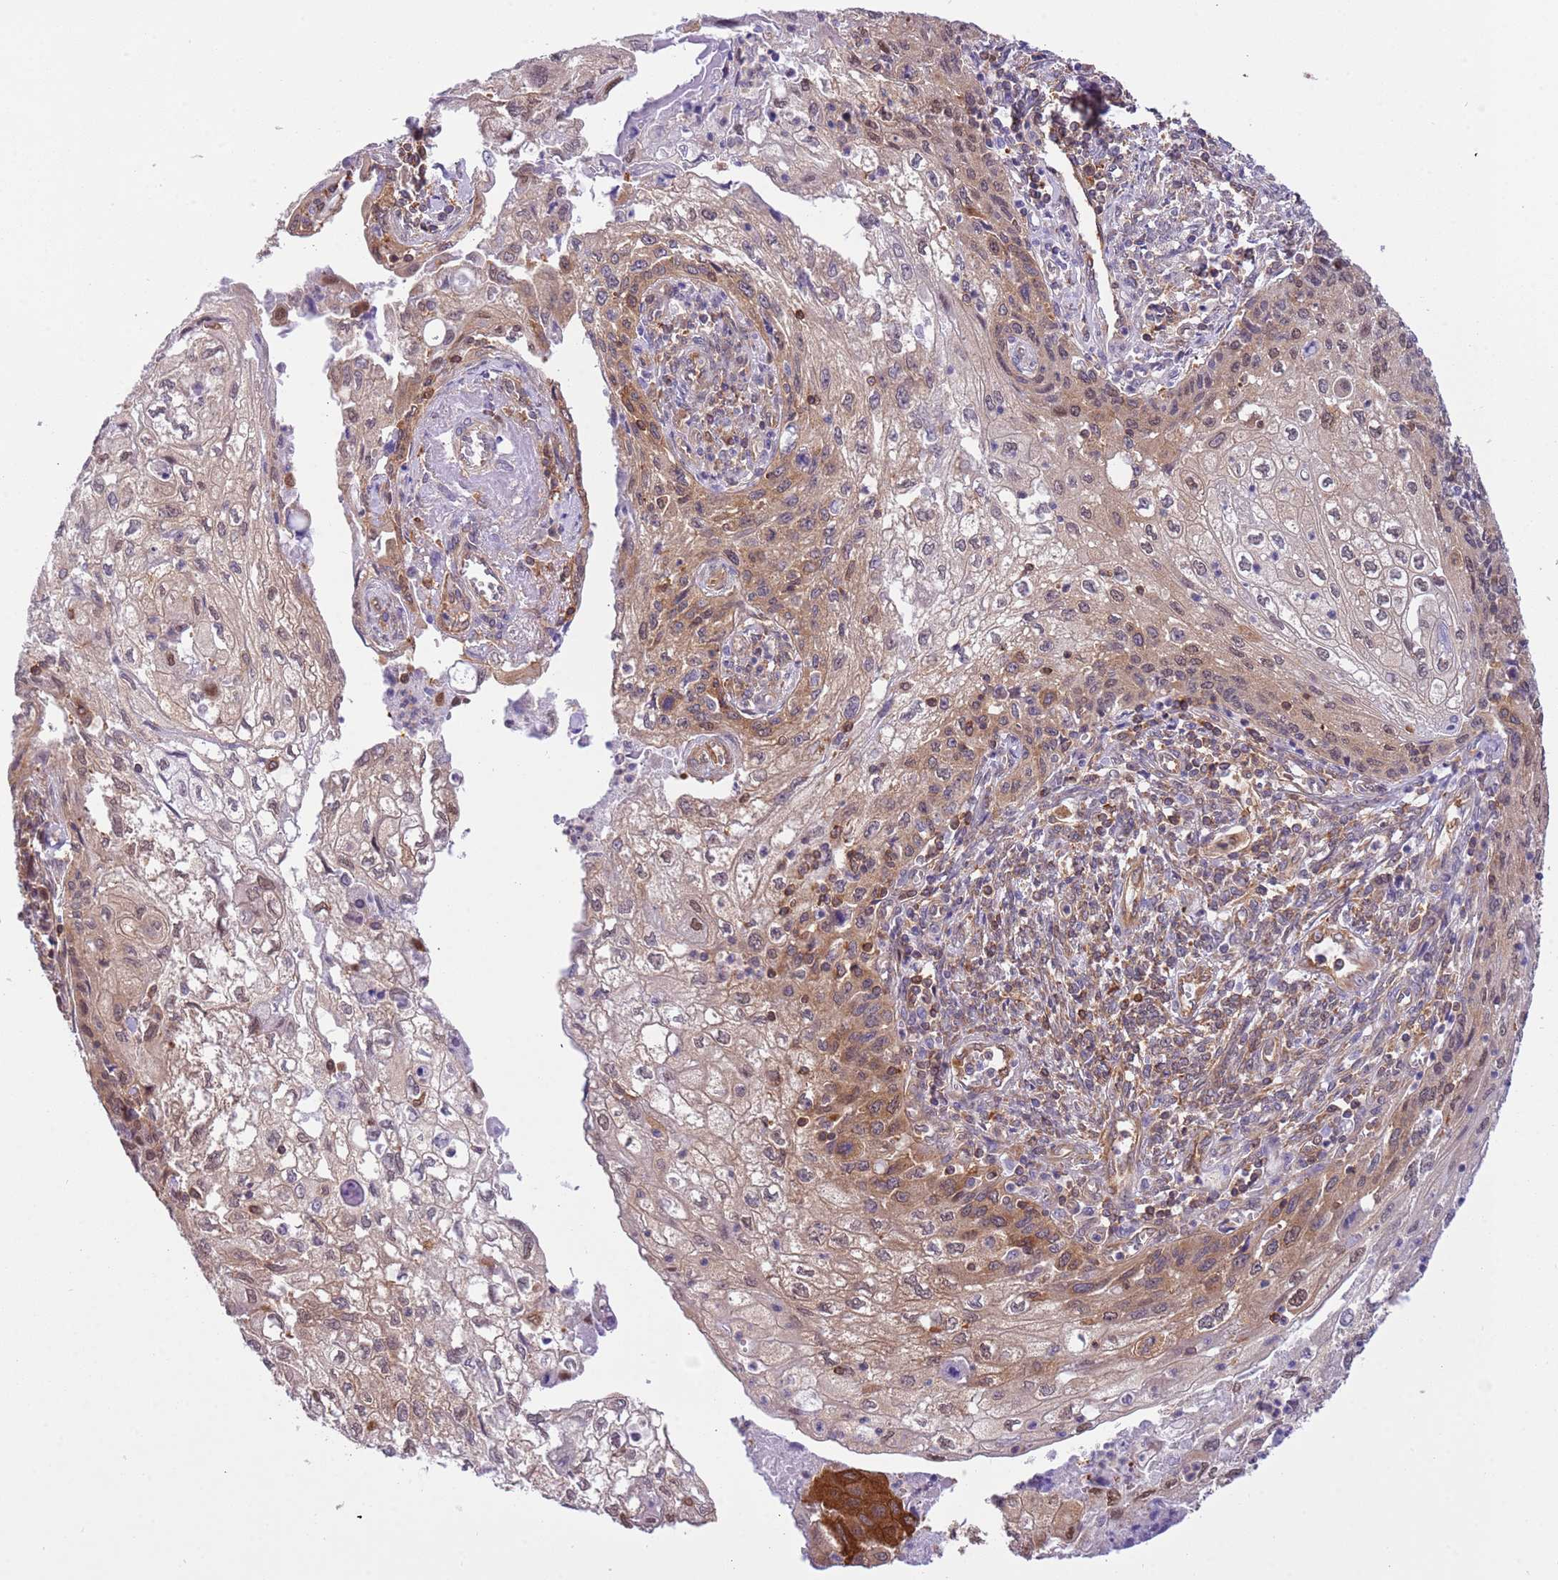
{"staining": {"intensity": "moderate", "quantity": "25%-75%", "location": "cytoplasmic/membranous"}, "tissue": "cervical cancer", "cell_type": "Tumor cells", "image_type": "cancer", "snomed": [{"axis": "morphology", "description": "Squamous cell carcinoma, NOS"}, {"axis": "topography", "description": "Cervix"}], "caption": "Cervical cancer (squamous cell carcinoma) tissue displays moderate cytoplasmic/membranous positivity in about 25%-75% of tumor cells, visualized by immunohistochemistry. (DAB IHC, brown staining for protein, blue staining for nuclei).", "gene": "STIP1", "patient": {"sex": "female", "age": 67}}